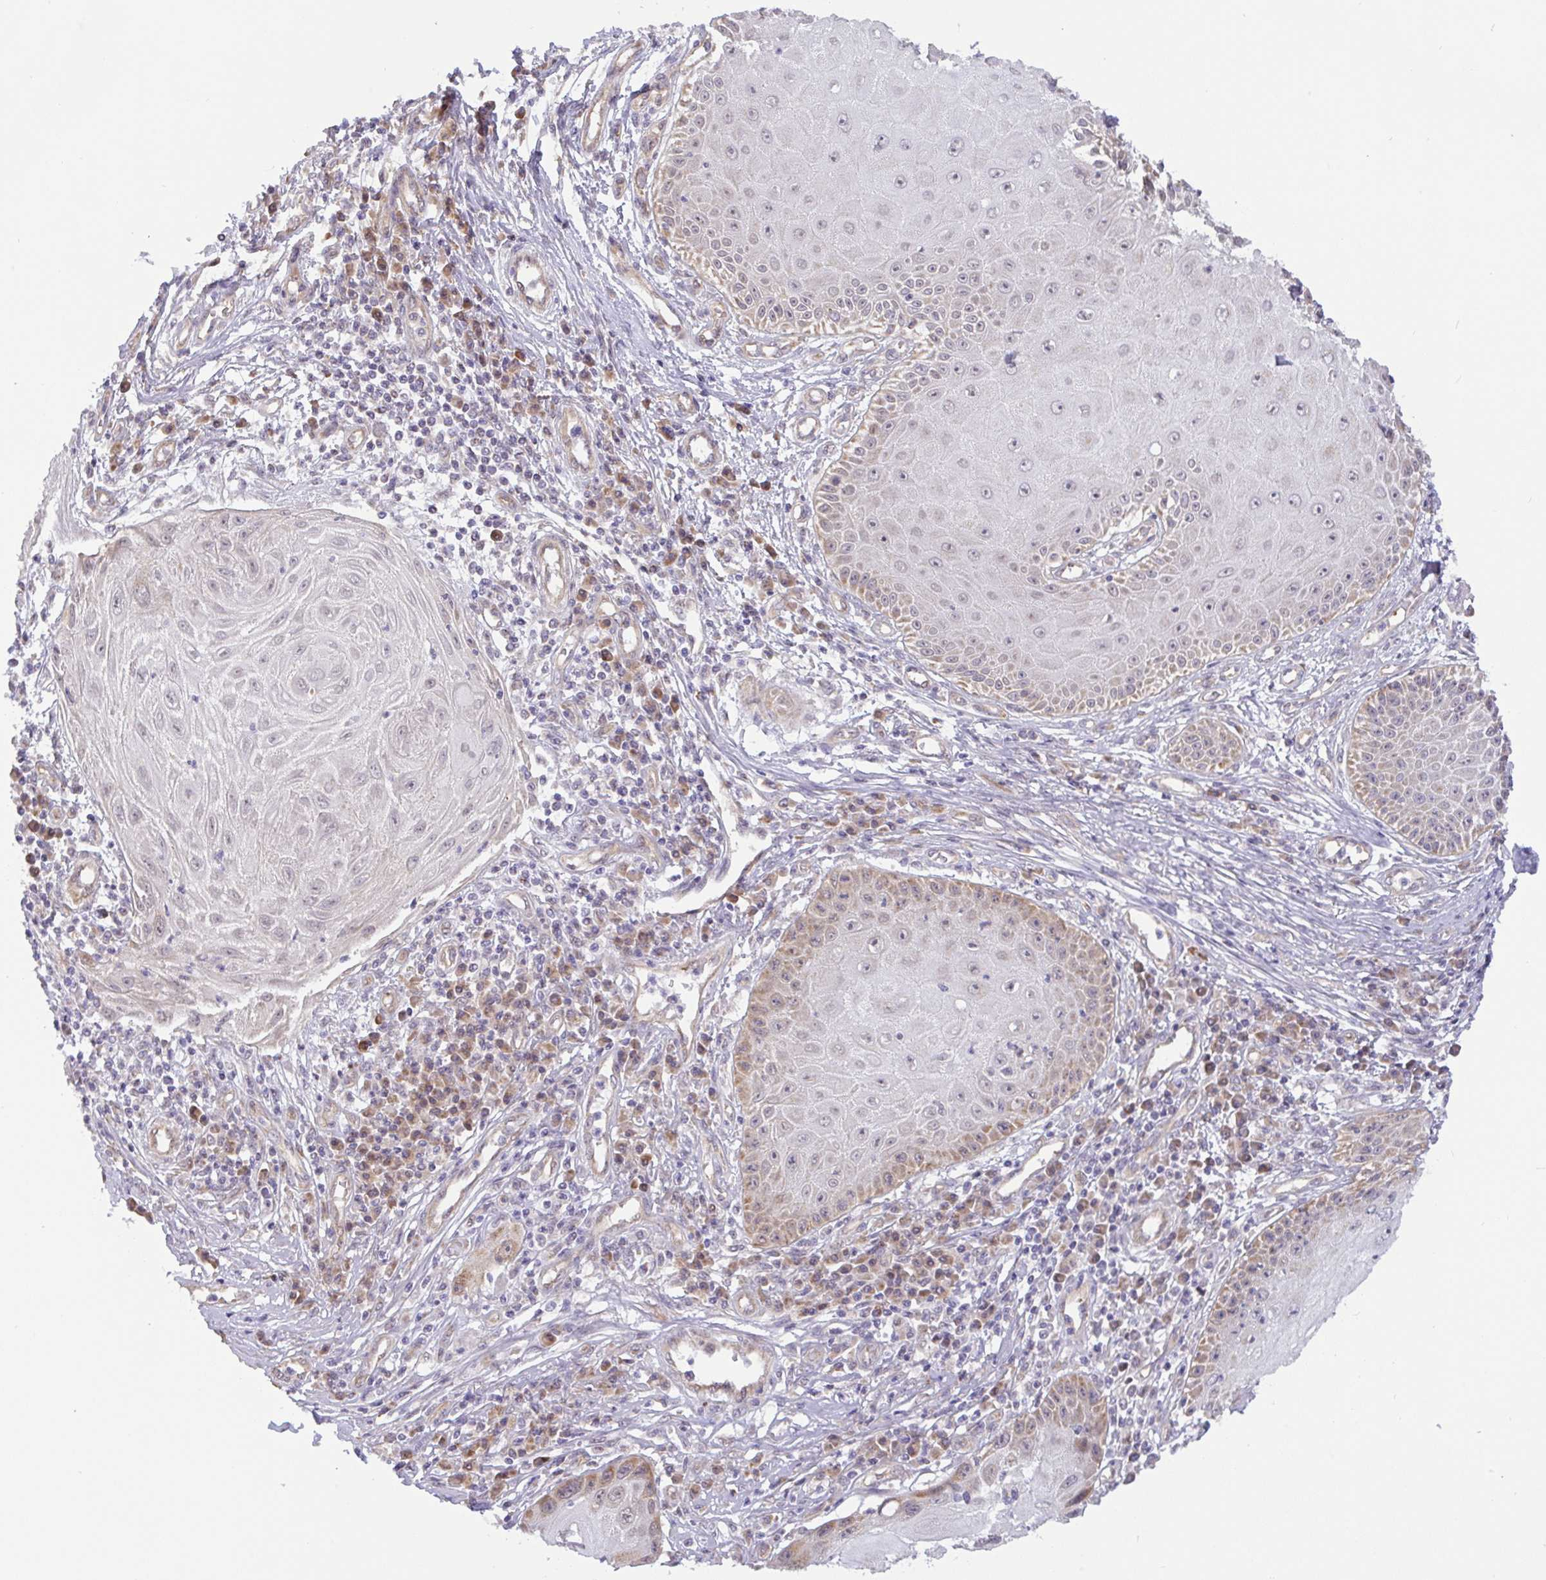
{"staining": {"intensity": "weak", "quantity": "<25%", "location": "cytoplasmic/membranous"}, "tissue": "skin cancer", "cell_type": "Tumor cells", "image_type": "cancer", "snomed": [{"axis": "morphology", "description": "Squamous cell carcinoma, NOS"}, {"axis": "topography", "description": "Skin"}, {"axis": "topography", "description": "Vulva"}], "caption": "Tumor cells are negative for protein expression in human skin cancer (squamous cell carcinoma).", "gene": "DLEU7", "patient": {"sex": "female", "age": 44}}